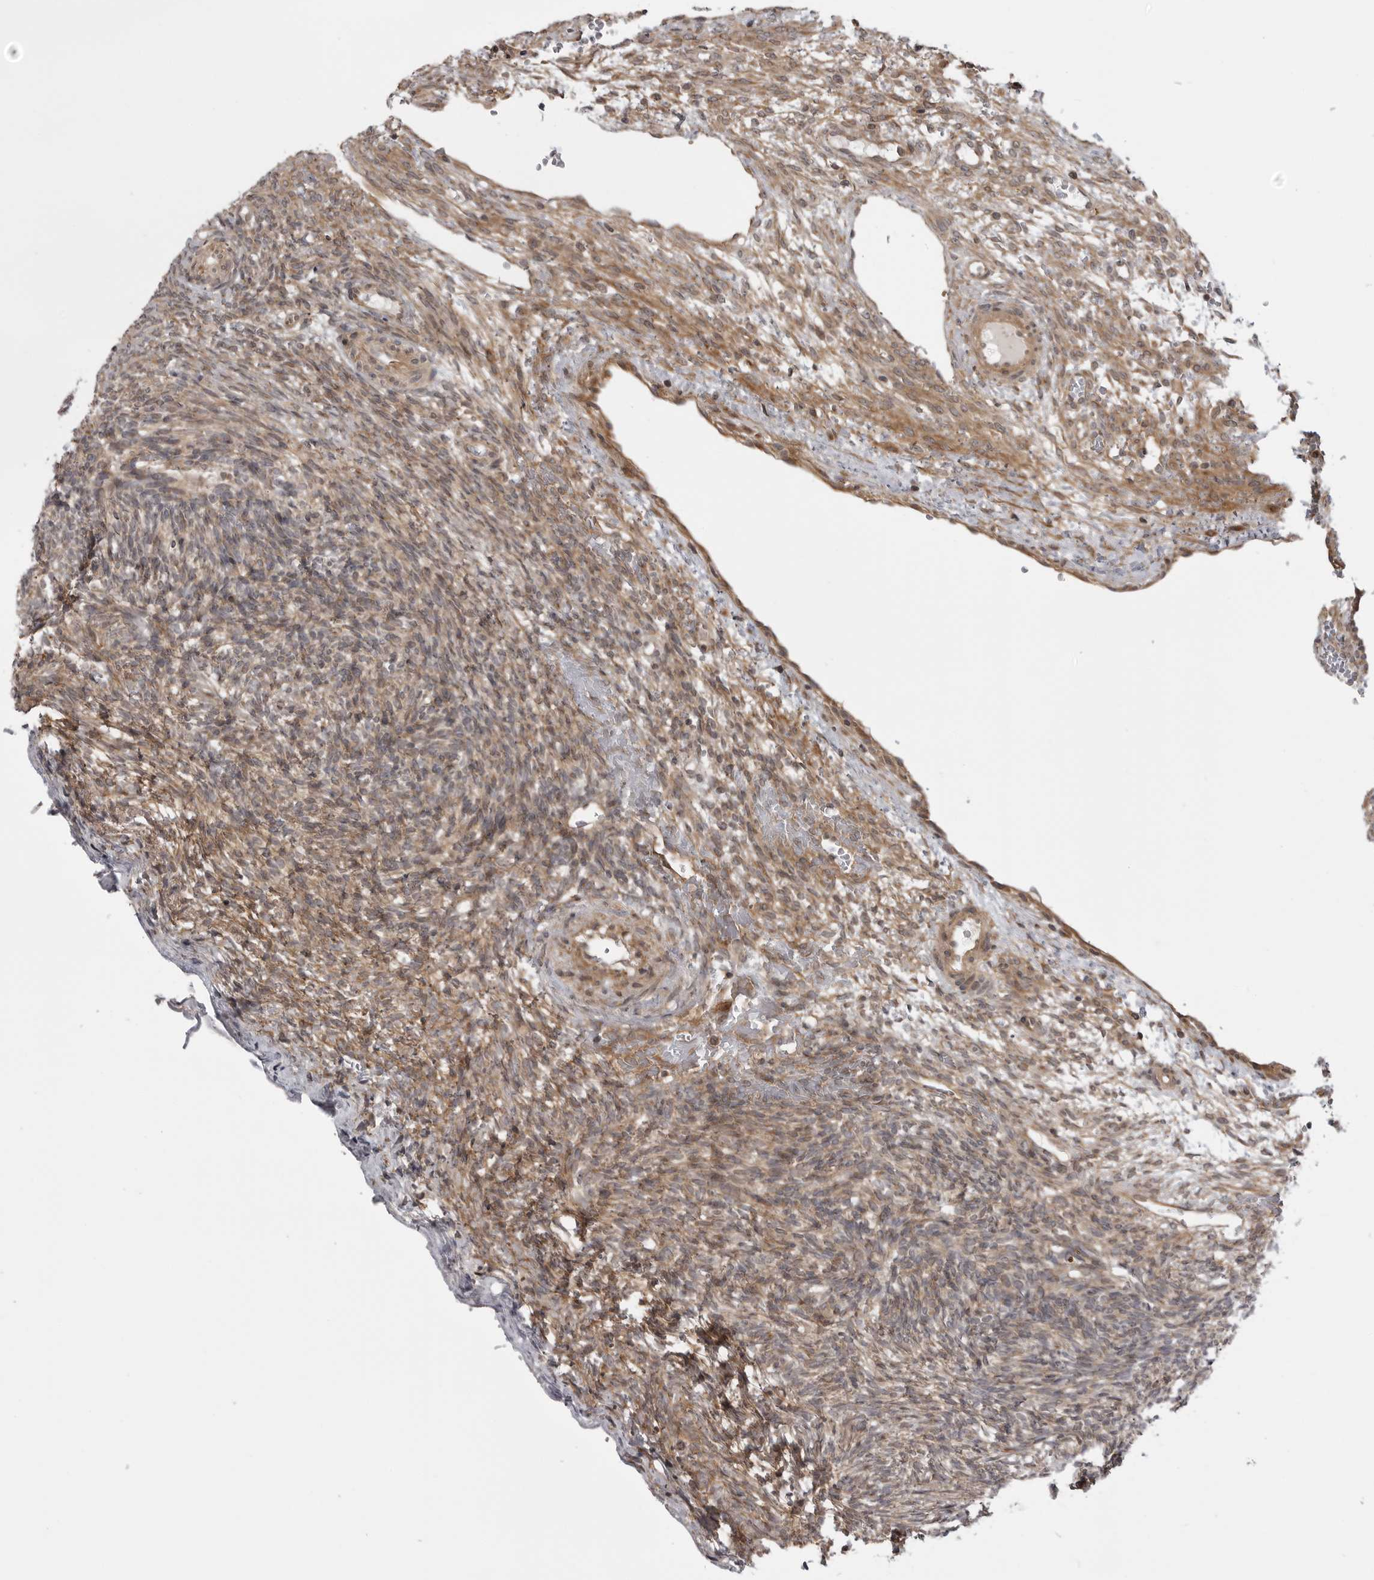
{"staining": {"intensity": "moderate", "quantity": "<25%", "location": "cytoplasmic/membranous"}, "tissue": "ovary", "cell_type": "Ovarian stroma cells", "image_type": "normal", "snomed": [{"axis": "morphology", "description": "Normal tissue, NOS"}, {"axis": "topography", "description": "Ovary"}], "caption": "The micrograph exhibits immunohistochemical staining of benign ovary. There is moderate cytoplasmic/membranous expression is present in approximately <25% of ovarian stroma cells.", "gene": "LRRC45", "patient": {"sex": "female", "age": 34}}